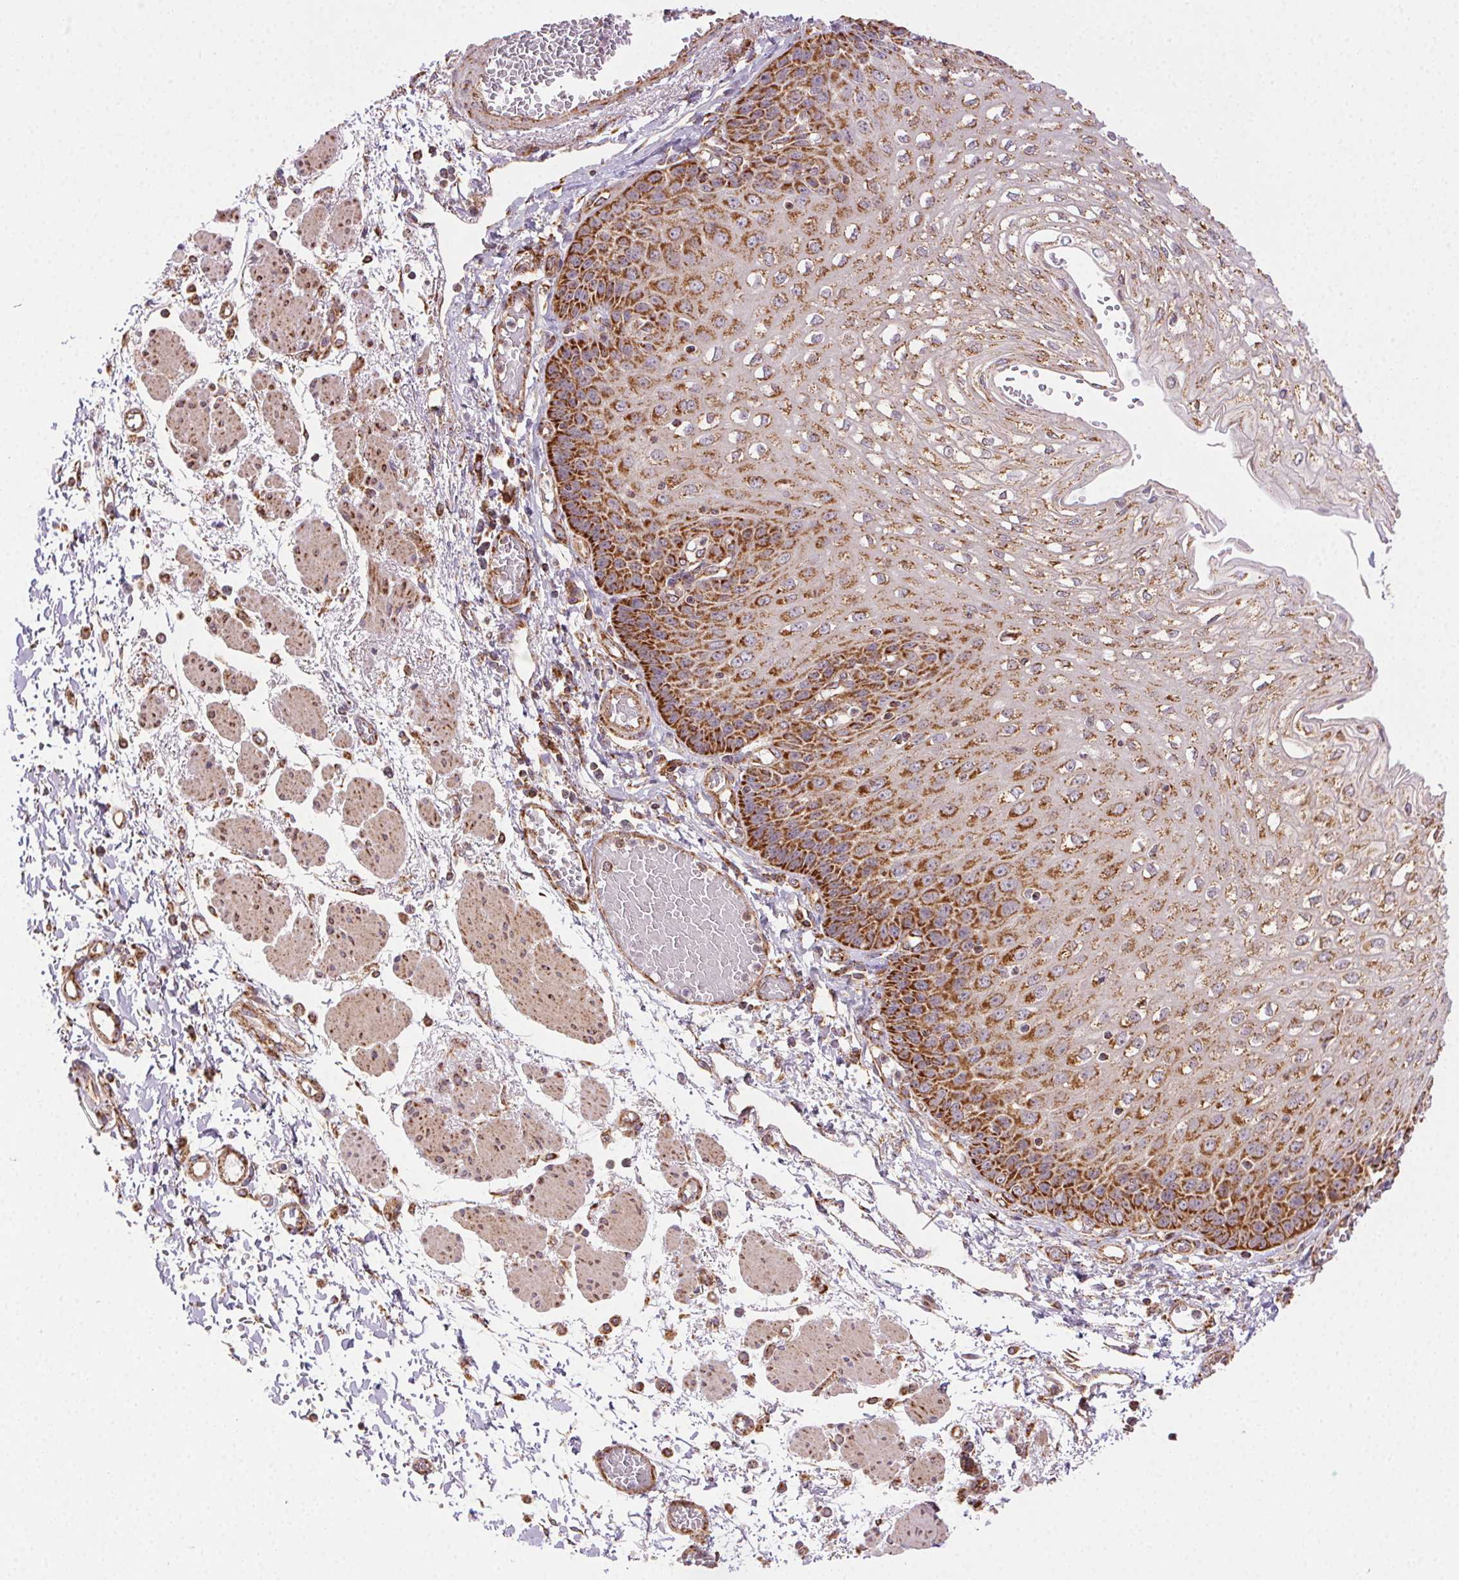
{"staining": {"intensity": "strong", "quantity": ">75%", "location": "cytoplasmic/membranous"}, "tissue": "esophagus", "cell_type": "Squamous epithelial cells", "image_type": "normal", "snomed": [{"axis": "morphology", "description": "Normal tissue, NOS"}, {"axis": "morphology", "description": "Adenocarcinoma, NOS"}, {"axis": "topography", "description": "Esophagus"}], "caption": "IHC photomicrograph of benign esophagus stained for a protein (brown), which demonstrates high levels of strong cytoplasmic/membranous staining in approximately >75% of squamous epithelial cells.", "gene": "CLPB", "patient": {"sex": "male", "age": 81}}